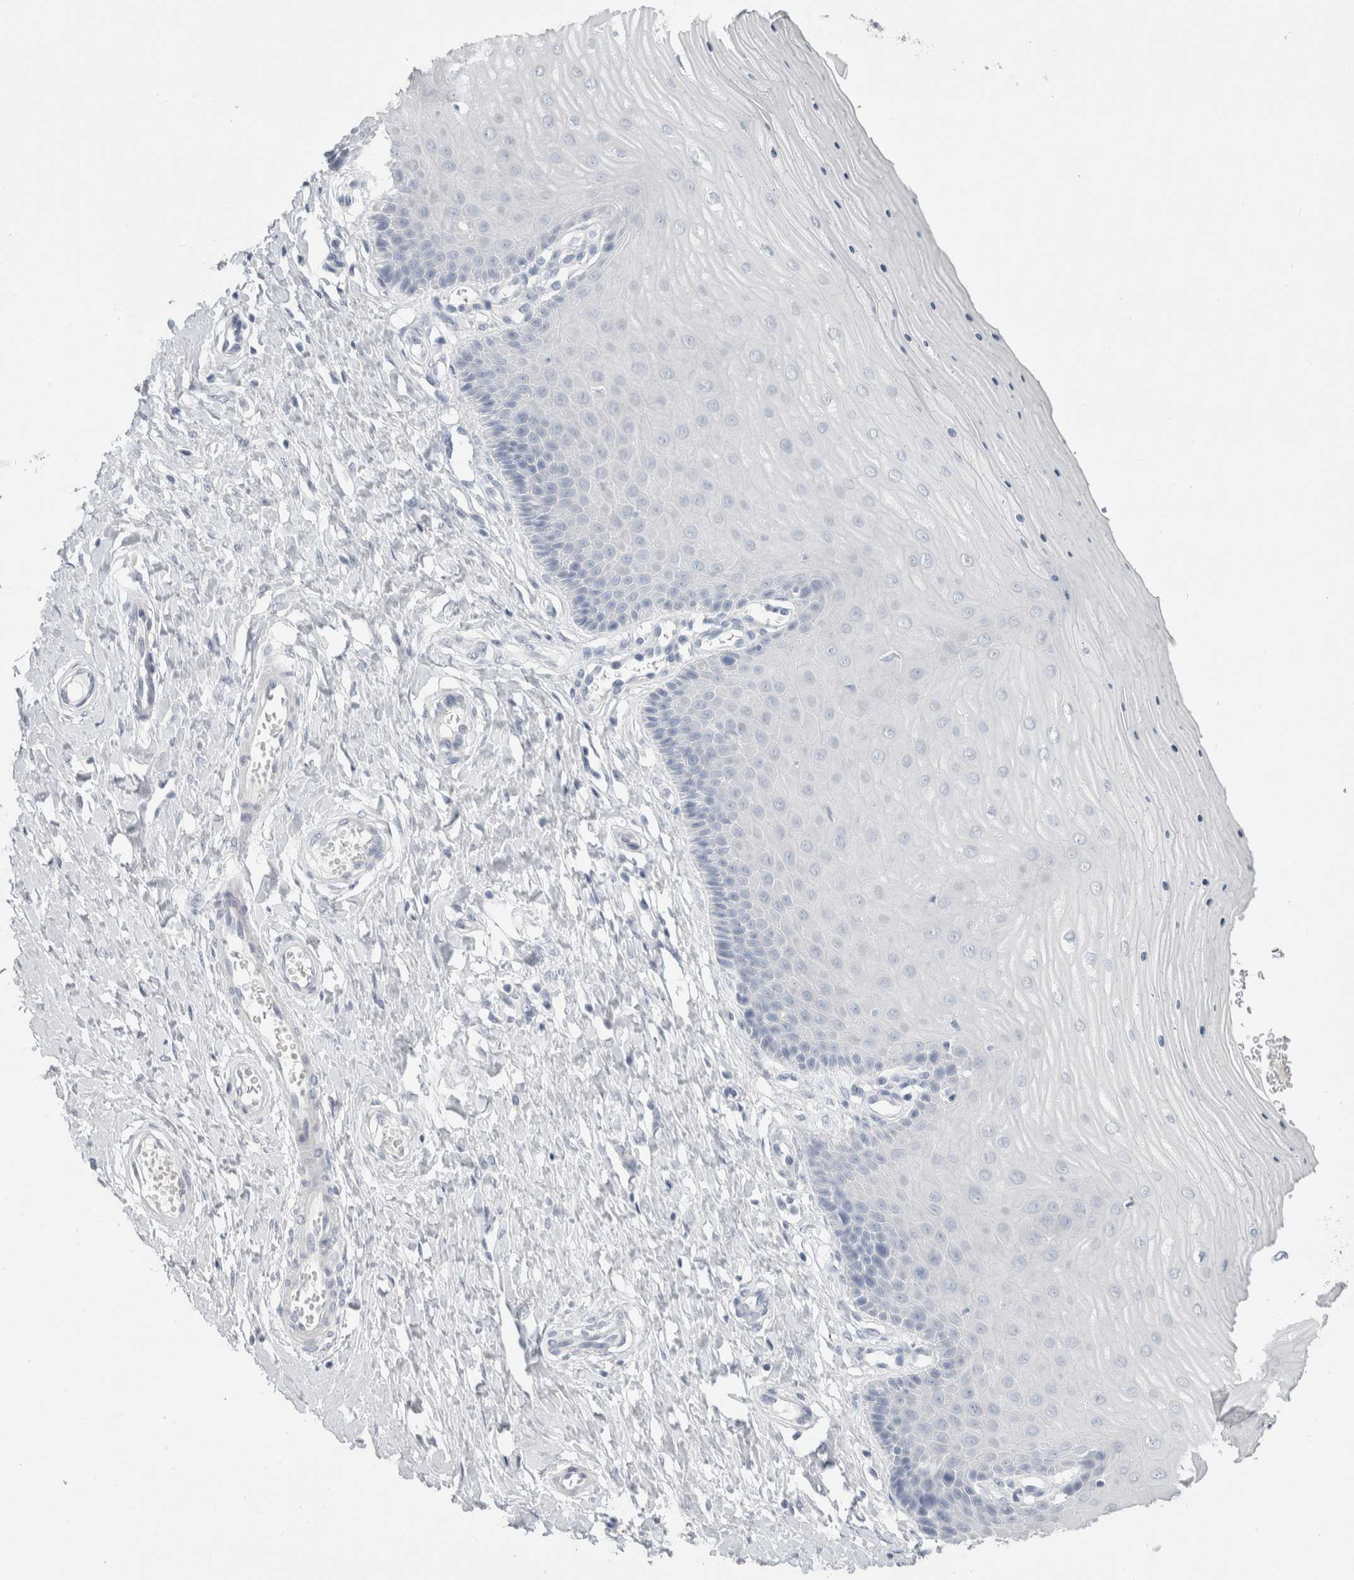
{"staining": {"intensity": "negative", "quantity": "none", "location": "none"}, "tissue": "cervix", "cell_type": "Glandular cells", "image_type": "normal", "snomed": [{"axis": "morphology", "description": "Normal tissue, NOS"}, {"axis": "topography", "description": "Cervix"}], "caption": "Glandular cells show no significant expression in normal cervix. The staining was performed using DAB to visualize the protein expression in brown, while the nuclei were stained in blue with hematoxylin (Magnification: 20x).", "gene": "SLC6A1", "patient": {"sex": "female", "age": 55}}